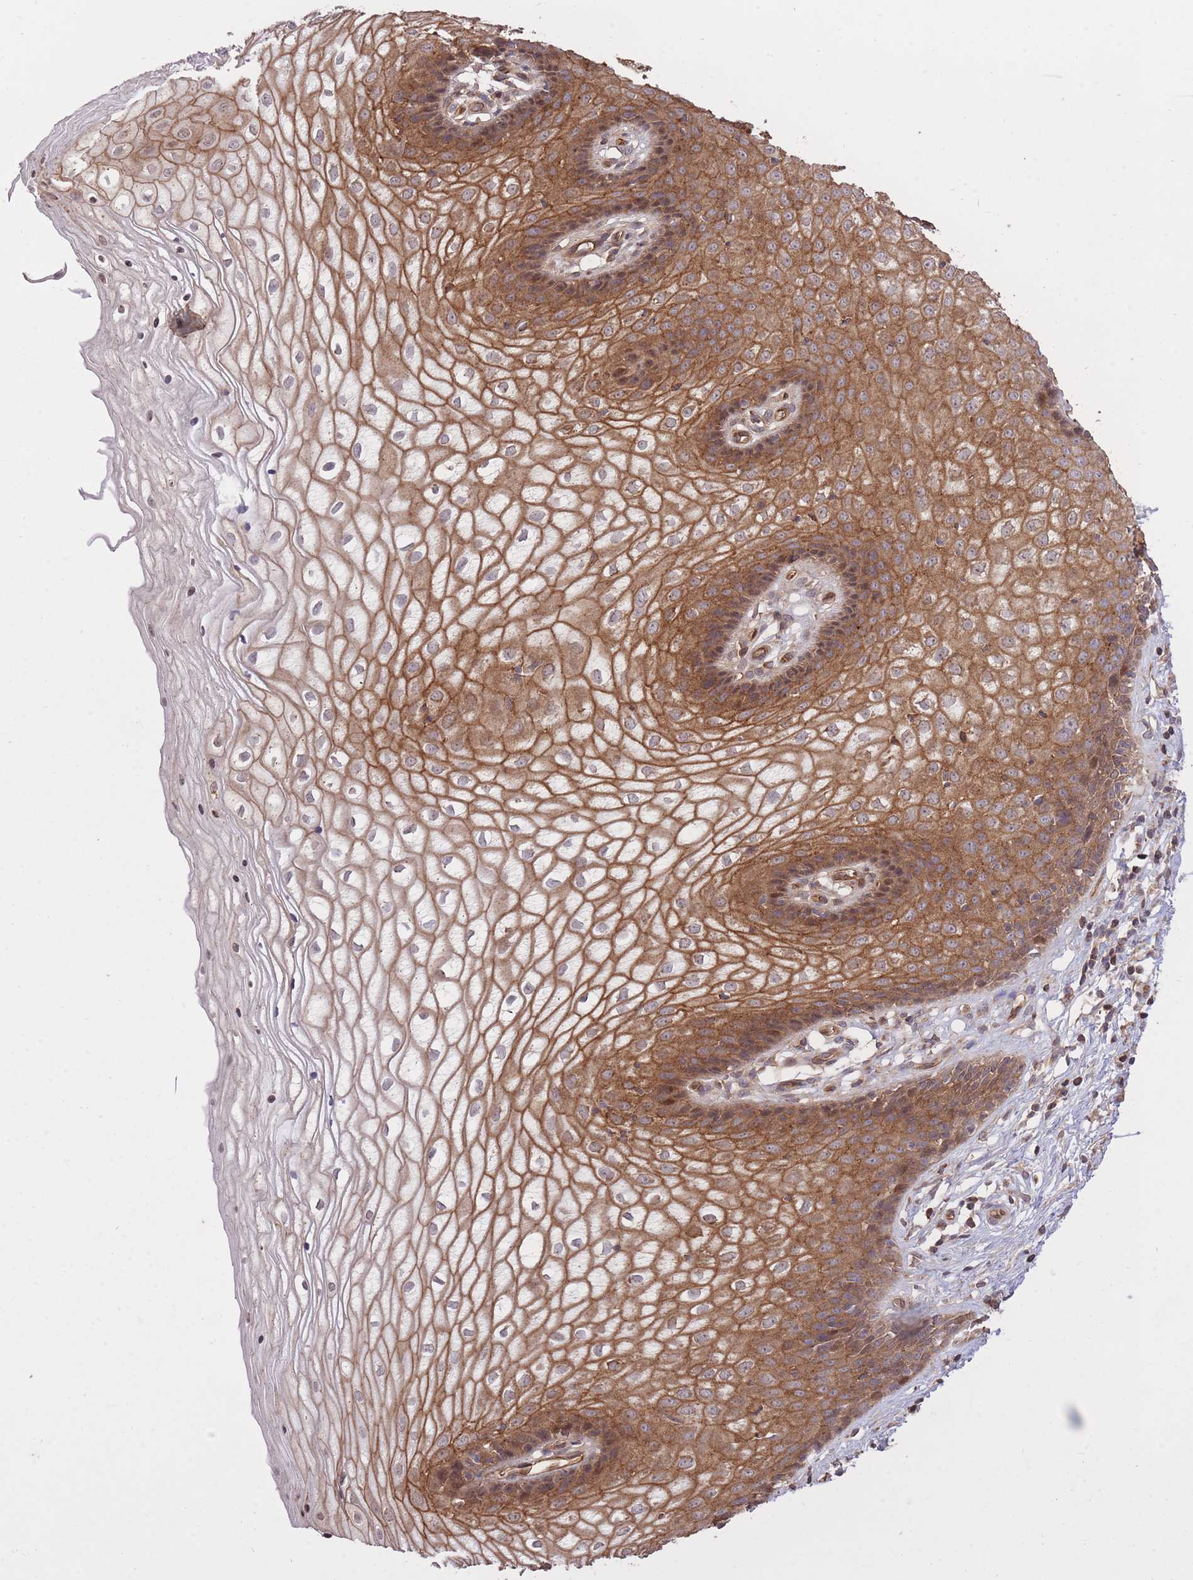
{"staining": {"intensity": "strong", "quantity": ">75%", "location": "cytoplasmic/membranous"}, "tissue": "vagina", "cell_type": "Squamous epithelial cells", "image_type": "normal", "snomed": [{"axis": "morphology", "description": "Normal tissue, NOS"}, {"axis": "topography", "description": "Vagina"}], "caption": "Immunohistochemistry (IHC) micrograph of benign vagina: vagina stained using immunohistochemistry displays high levels of strong protein expression localized specifically in the cytoplasmic/membranous of squamous epithelial cells, appearing as a cytoplasmic/membranous brown color.", "gene": "PLD1", "patient": {"sex": "female", "age": 34}}